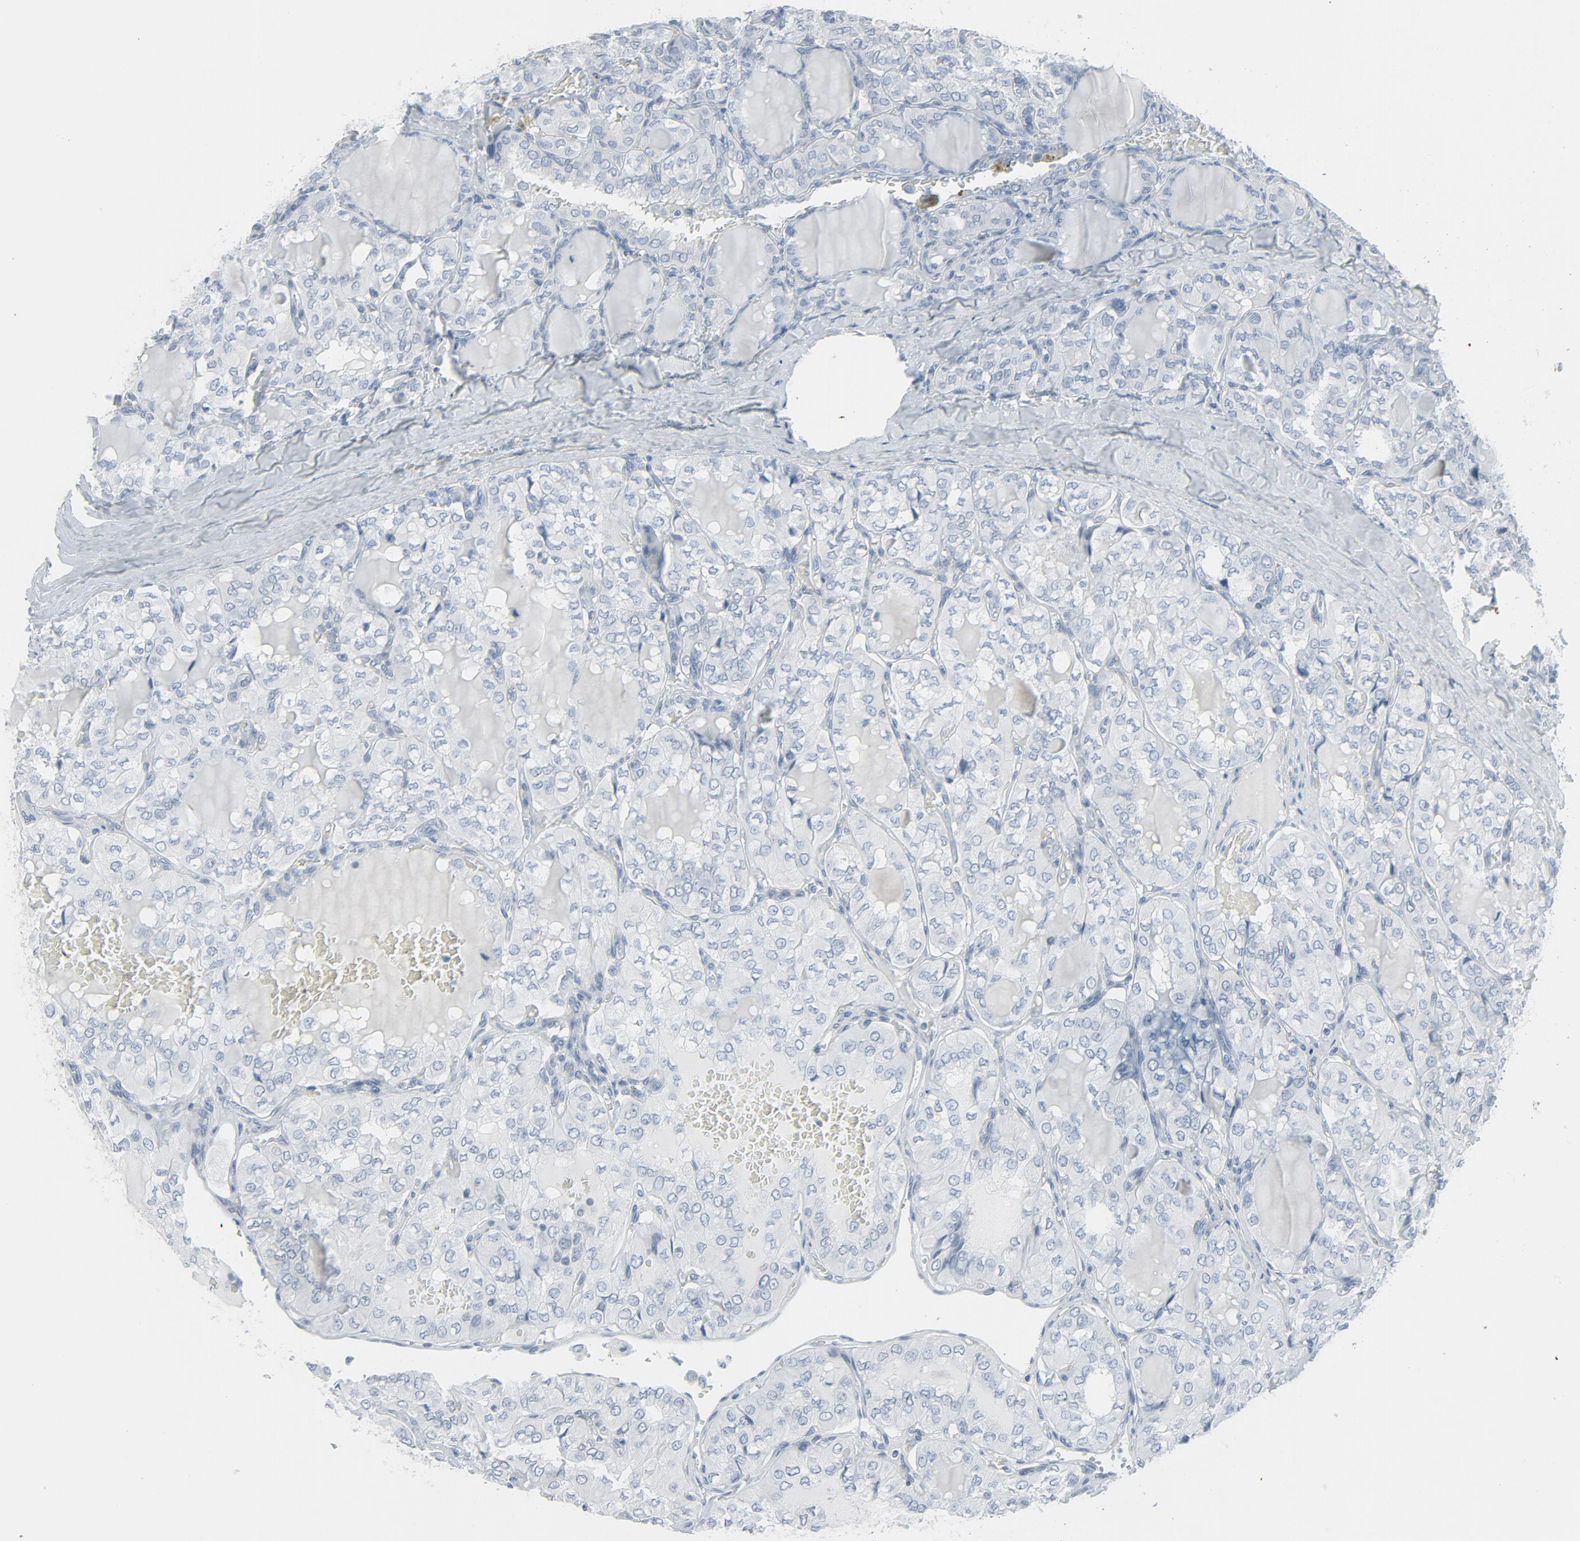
{"staining": {"intensity": "negative", "quantity": "none", "location": "none"}, "tissue": "thyroid cancer", "cell_type": "Tumor cells", "image_type": "cancer", "snomed": [{"axis": "morphology", "description": "Papillary adenocarcinoma, NOS"}, {"axis": "topography", "description": "Thyroid gland"}], "caption": "An immunohistochemistry (IHC) image of thyroid cancer is shown. There is no staining in tumor cells of thyroid cancer.", "gene": "FGFR3", "patient": {"sex": "male", "age": 20}}